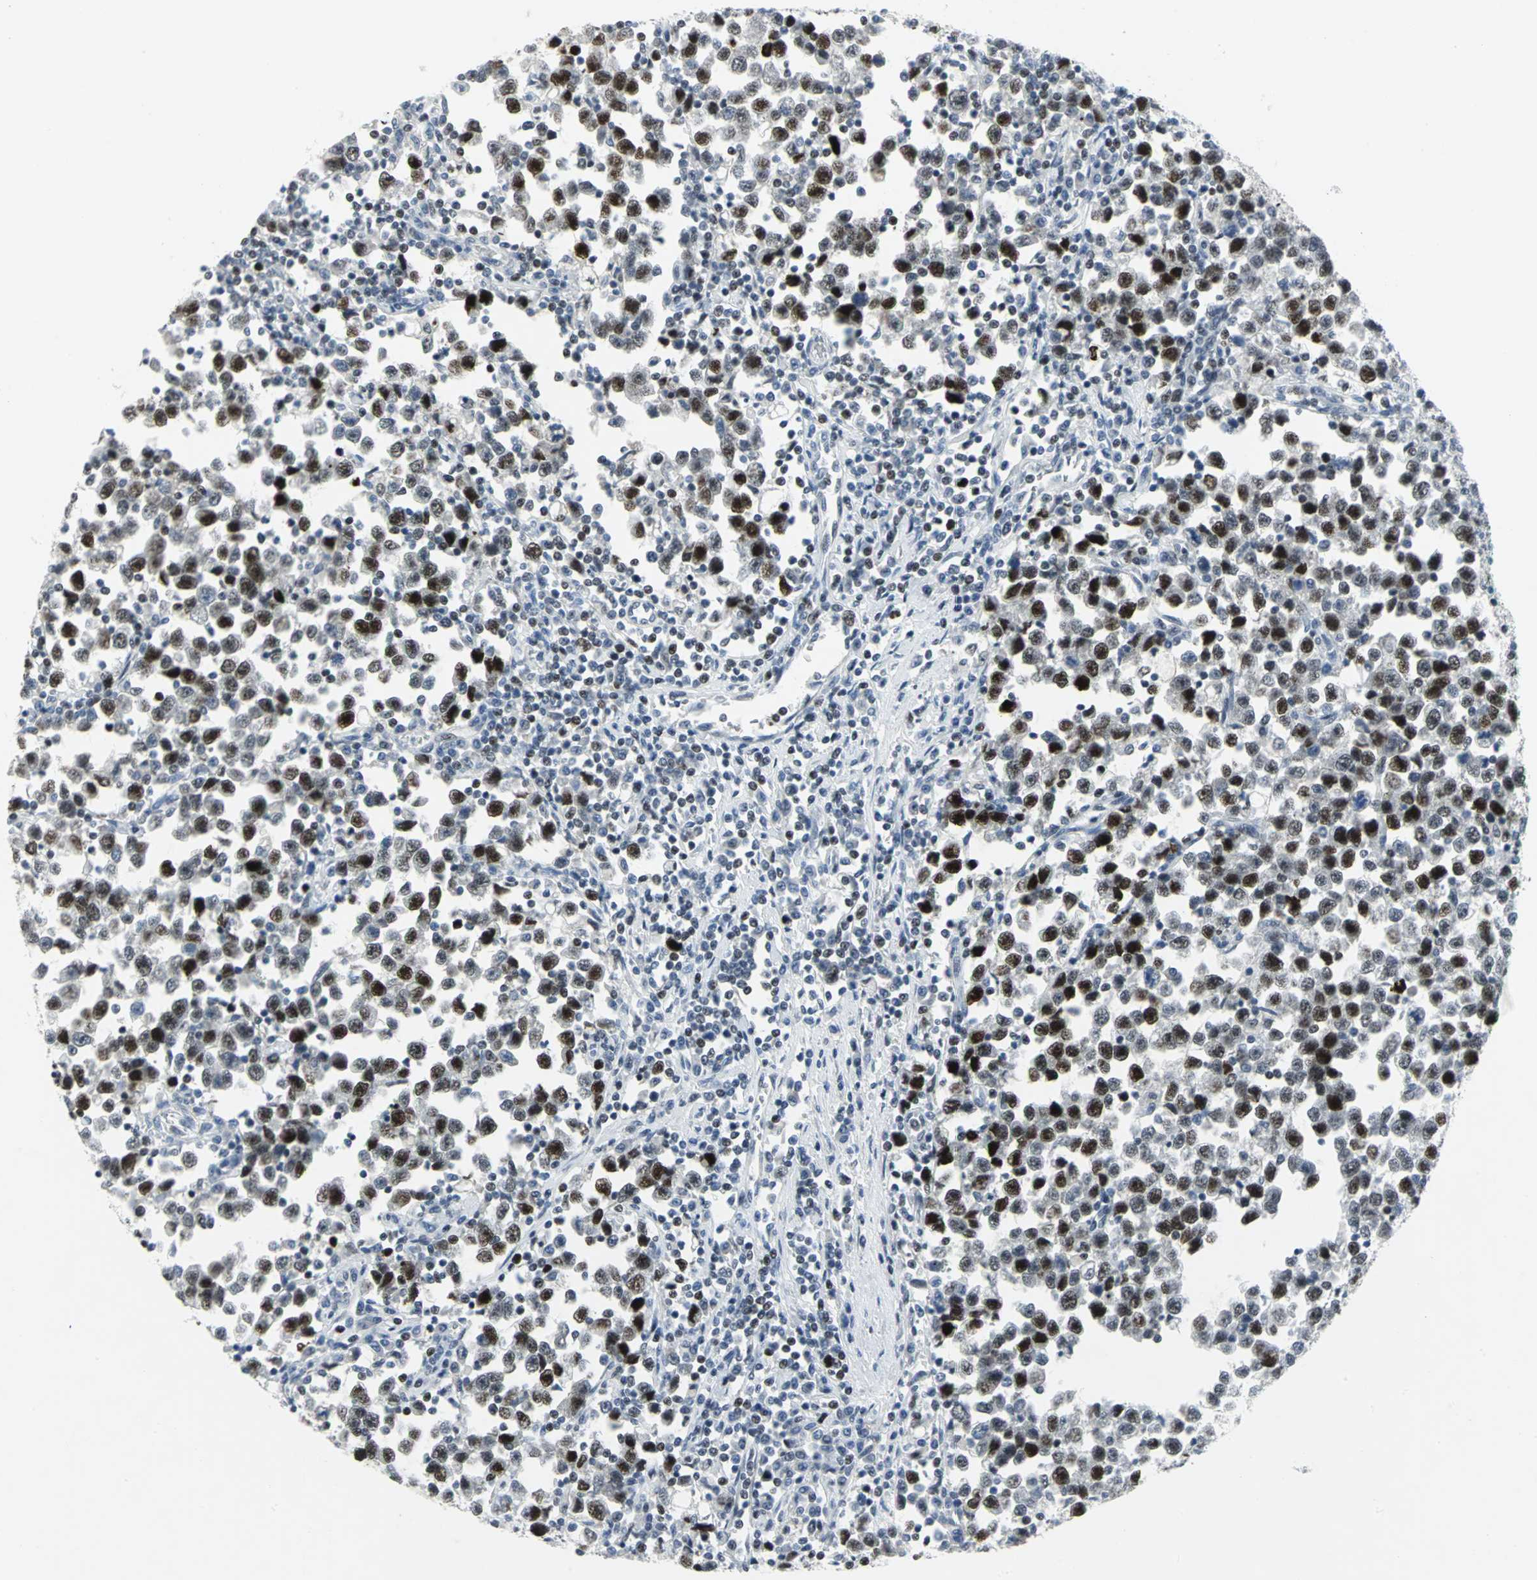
{"staining": {"intensity": "strong", "quantity": "25%-75%", "location": "nuclear"}, "tissue": "testis cancer", "cell_type": "Tumor cells", "image_type": "cancer", "snomed": [{"axis": "morphology", "description": "Seminoma, NOS"}, {"axis": "topography", "description": "Testis"}], "caption": "DAB (3,3'-diaminobenzidine) immunohistochemical staining of testis cancer reveals strong nuclear protein staining in about 25%-75% of tumor cells.", "gene": "RPA1", "patient": {"sex": "male", "age": 43}}